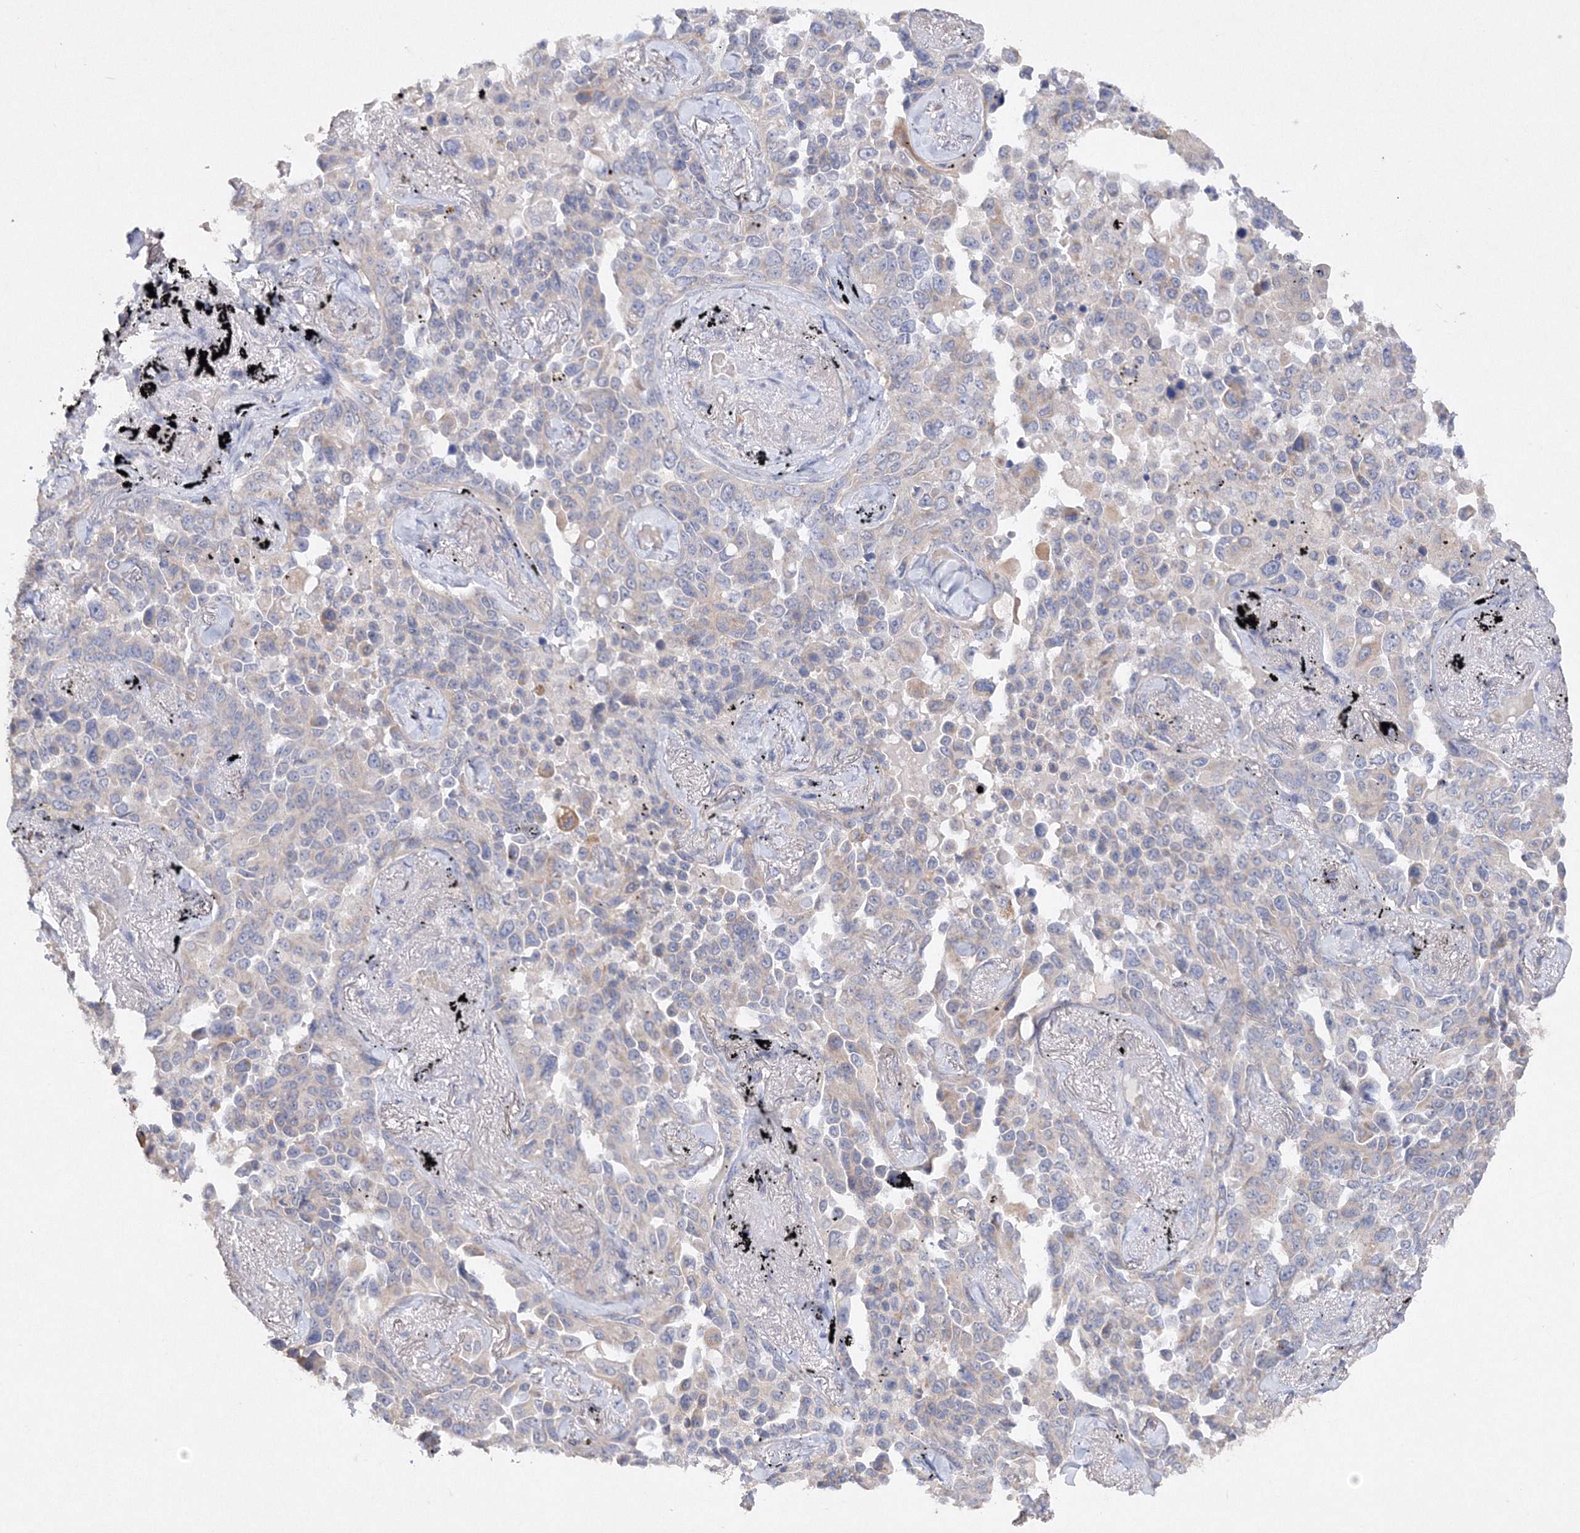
{"staining": {"intensity": "negative", "quantity": "none", "location": "none"}, "tissue": "lung cancer", "cell_type": "Tumor cells", "image_type": "cancer", "snomed": [{"axis": "morphology", "description": "Adenocarcinoma, NOS"}, {"axis": "topography", "description": "Lung"}], "caption": "The immunohistochemistry image has no significant staining in tumor cells of lung cancer (adenocarcinoma) tissue. Brightfield microscopy of IHC stained with DAB (3,3'-diaminobenzidine) (brown) and hematoxylin (blue), captured at high magnification.", "gene": "GLS", "patient": {"sex": "female", "age": 67}}